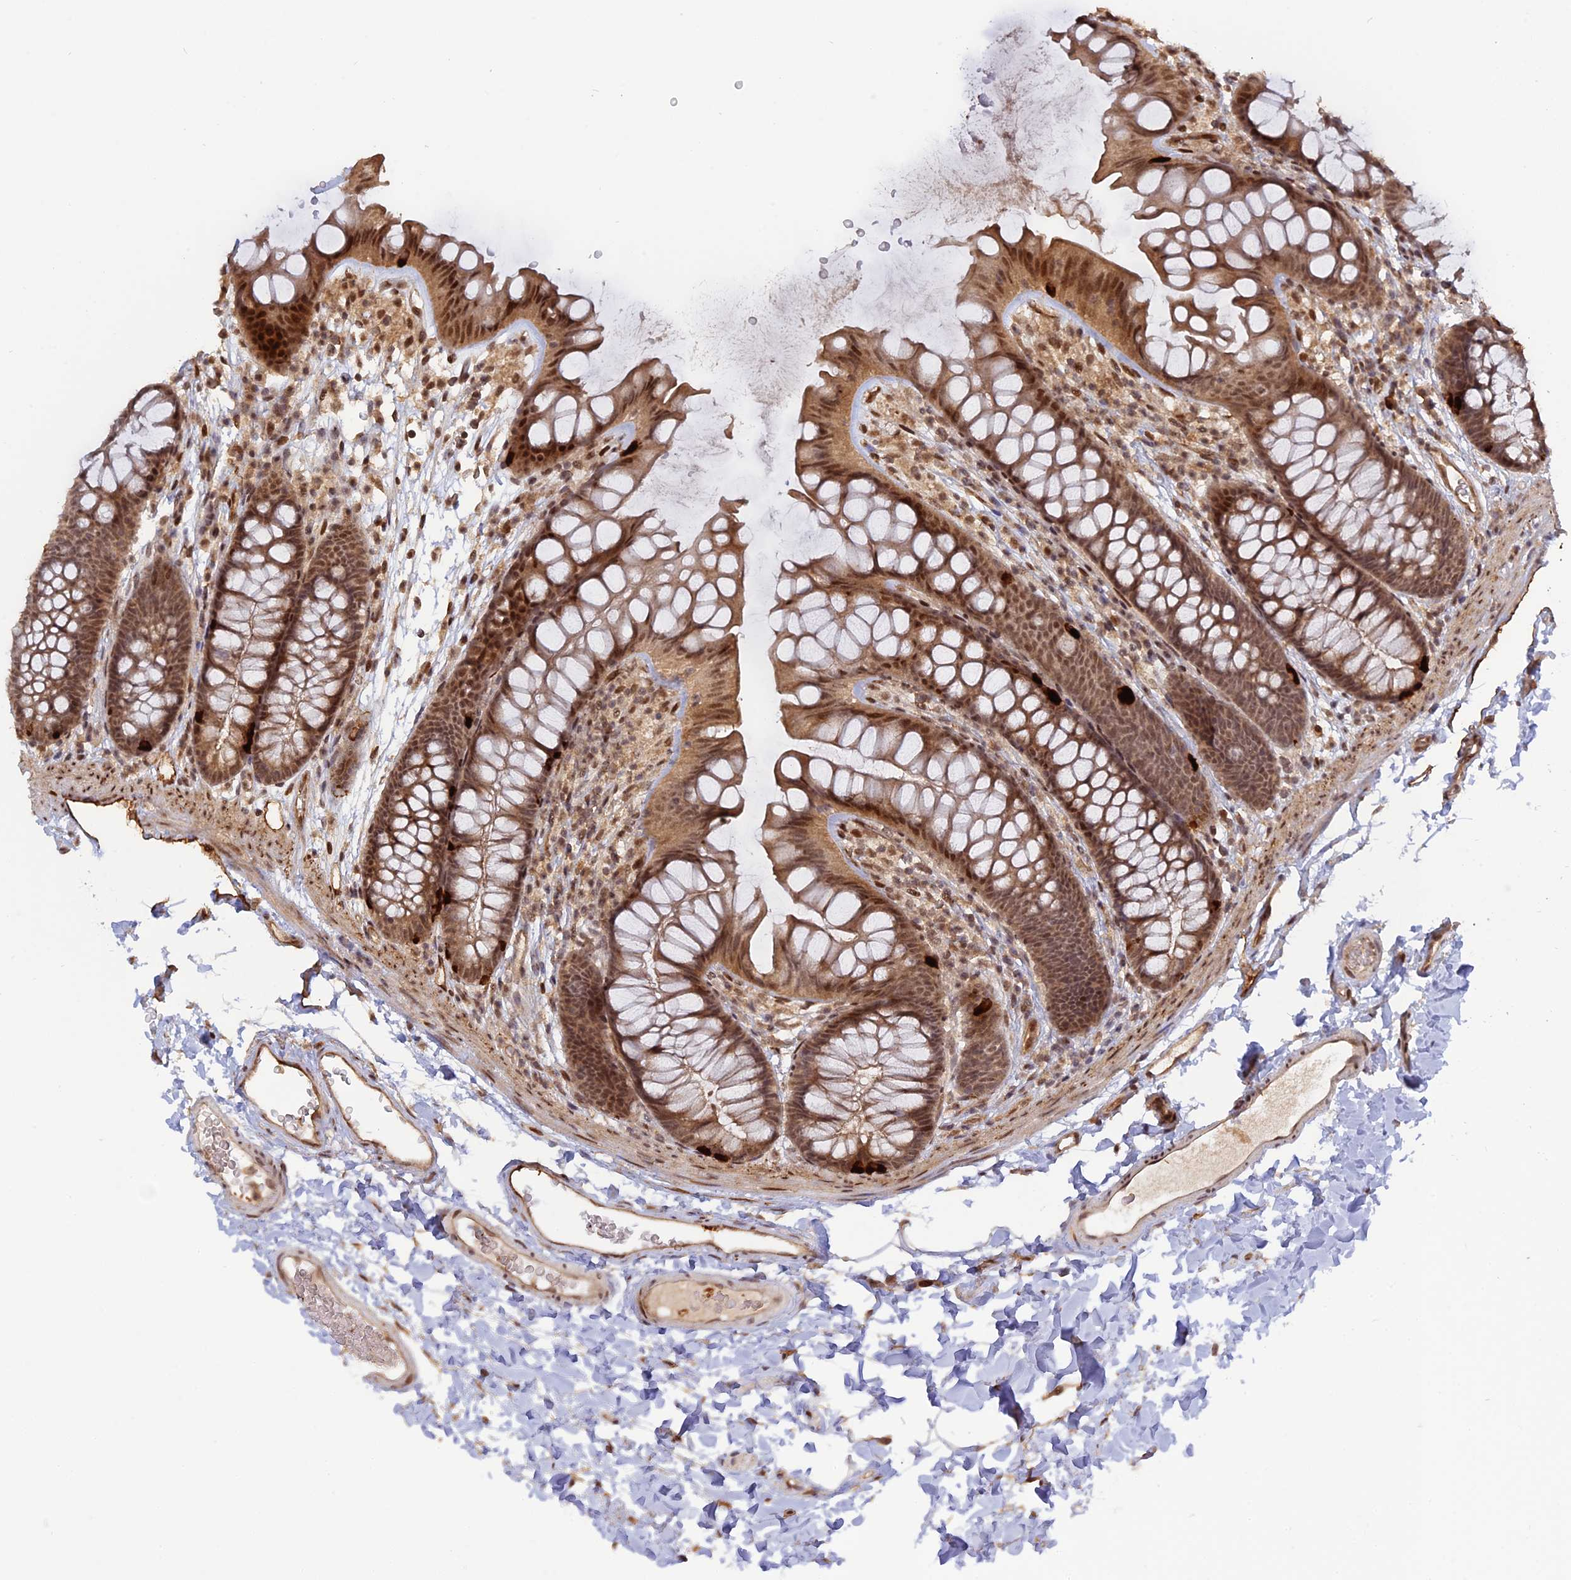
{"staining": {"intensity": "moderate", "quantity": ">75%", "location": "cytoplasmic/membranous,nuclear"}, "tissue": "colon", "cell_type": "Endothelial cells", "image_type": "normal", "snomed": [{"axis": "morphology", "description": "Normal tissue, NOS"}, {"axis": "topography", "description": "Colon"}], "caption": "IHC of unremarkable colon reveals medium levels of moderate cytoplasmic/membranous,nuclear staining in about >75% of endothelial cells. (Stains: DAB in brown, nuclei in blue, Microscopy: brightfield microscopy at high magnification).", "gene": "PKIG", "patient": {"sex": "female", "age": 62}}